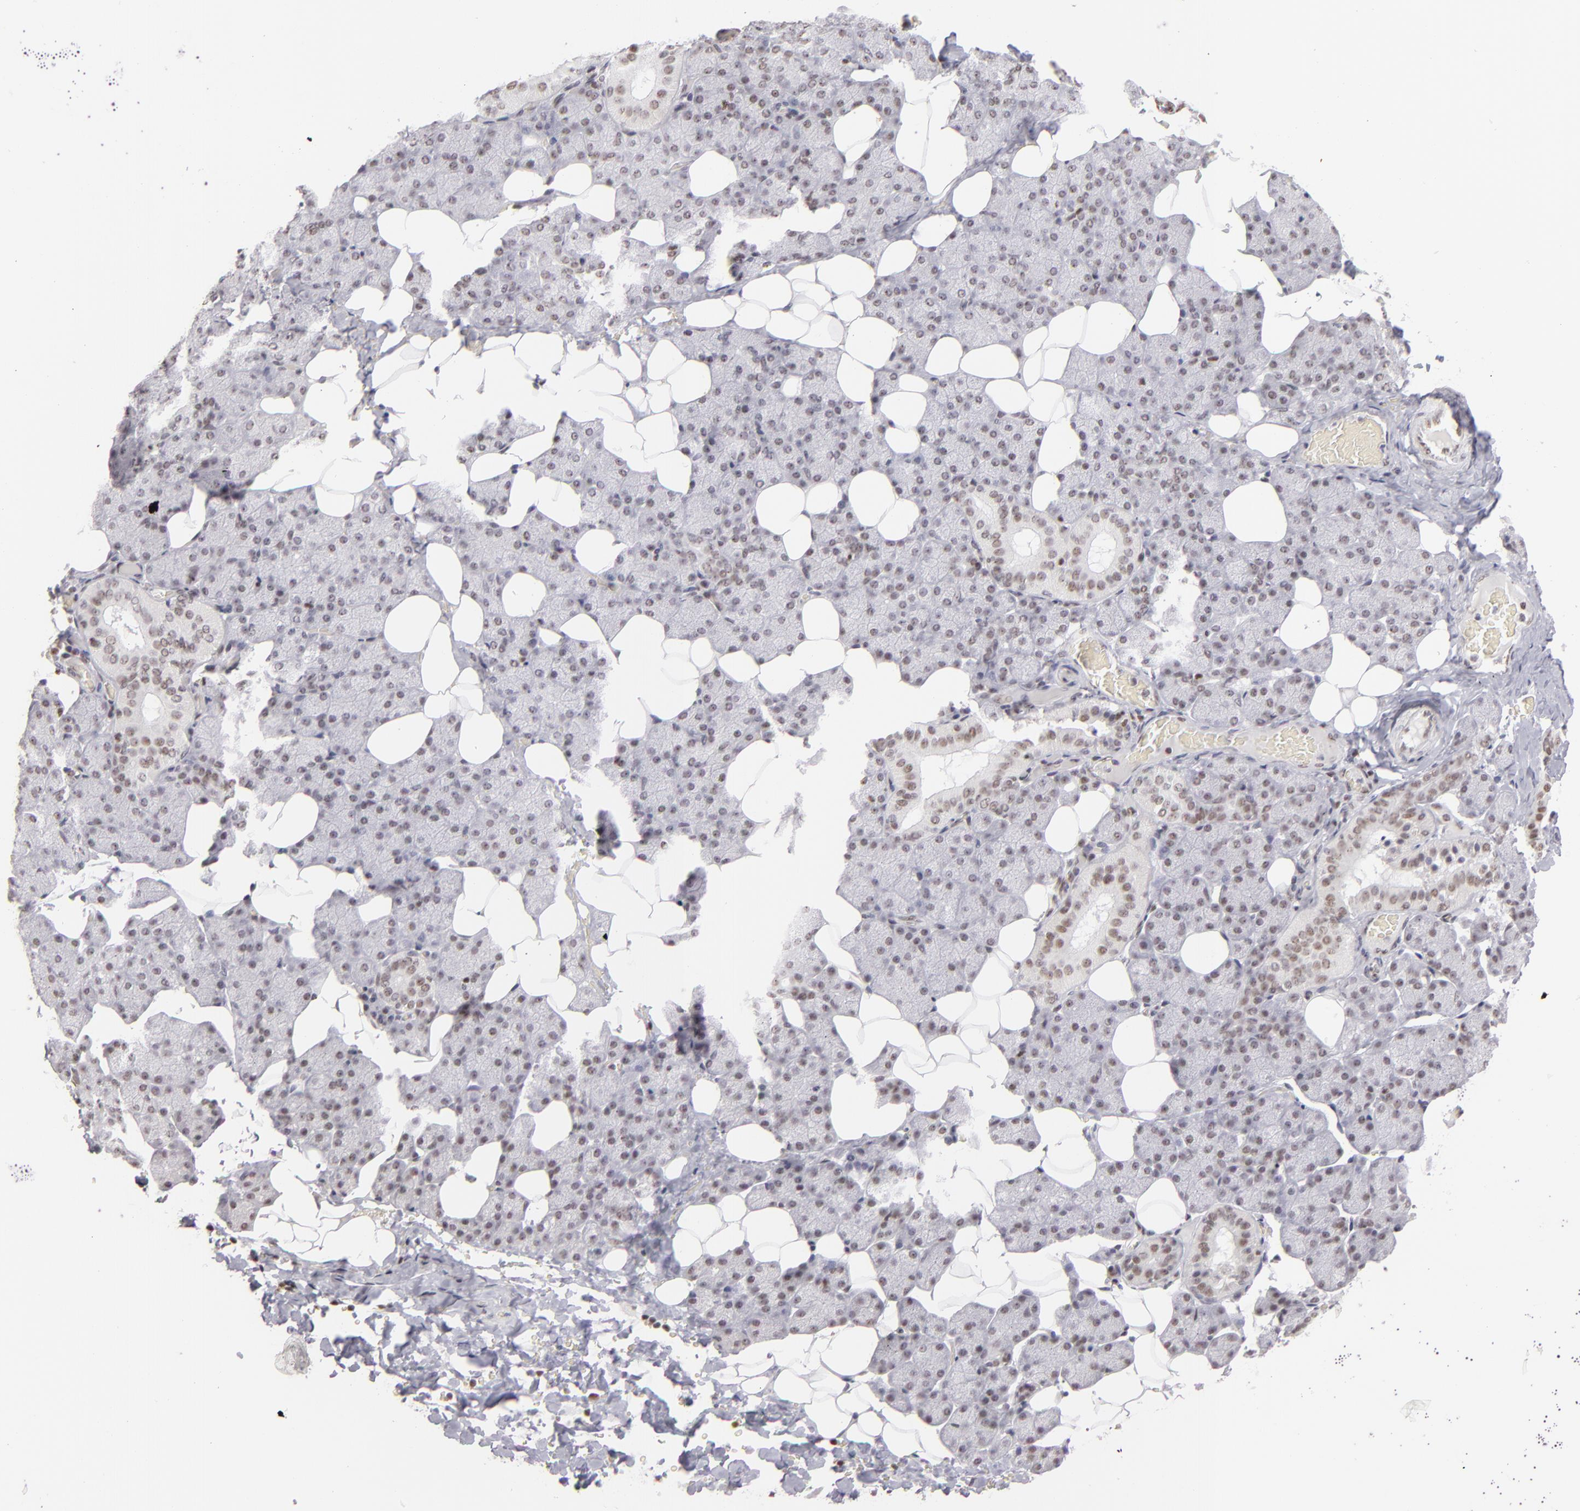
{"staining": {"intensity": "moderate", "quantity": ">75%", "location": "nuclear"}, "tissue": "salivary gland", "cell_type": "Glandular cells", "image_type": "normal", "snomed": [{"axis": "morphology", "description": "Normal tissue, NOS"}, {"axis": "topography", "description": "Lymph node"}, {"axis": "topography", "description": "Salivary gland"}], "caption": "High-power microscopy captured an immunohistochemistry photomicrograph of normal salivary gland, revealing moderate nuclear expression in about >75% of glandular cells.", "gene": "DAXX", "patient": {"sex": "male", "age": 8}}